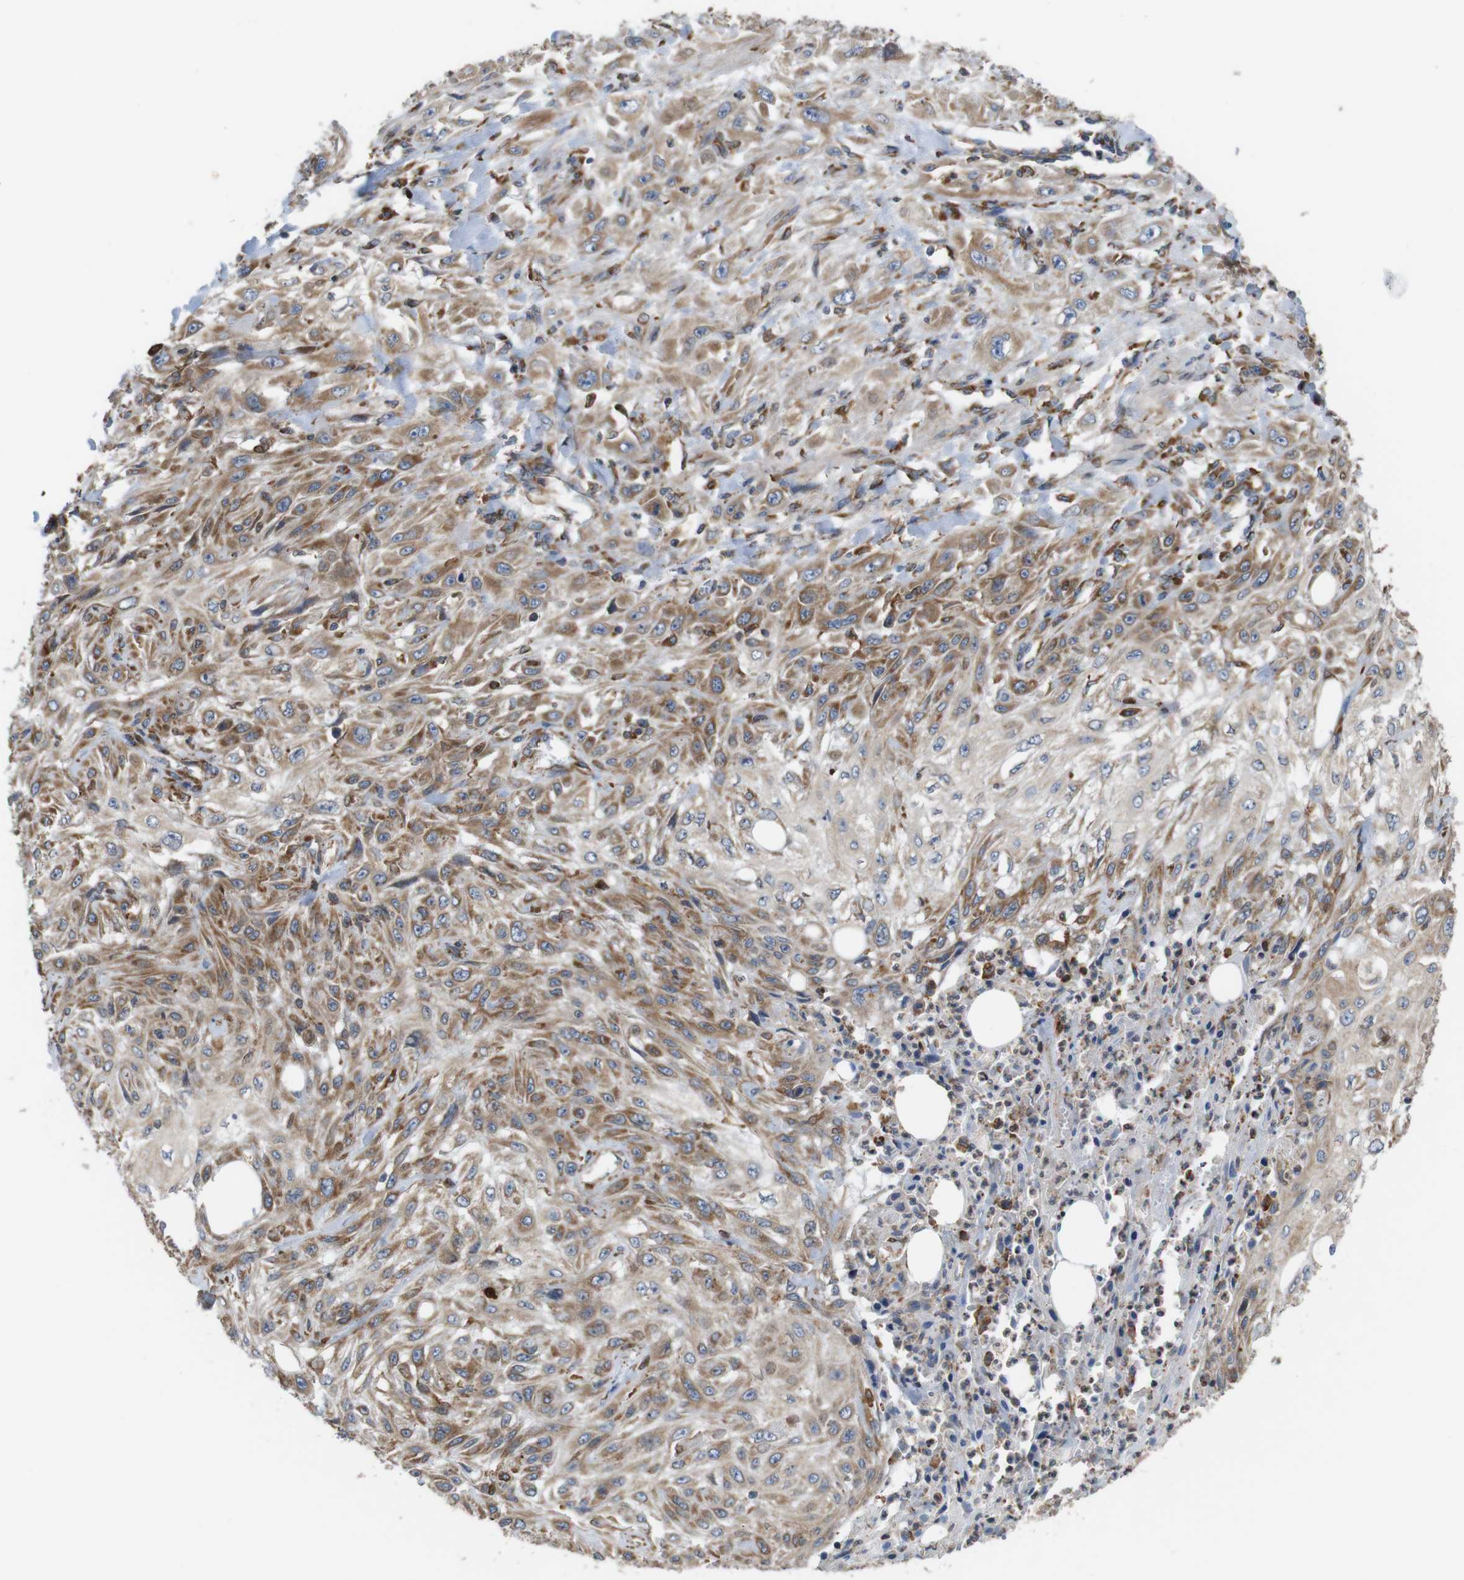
{"staining": {"intensity": "moderate", "quantity": ">75%", "location": "cytoplasmic/membranous"}, "tissue": "skin cancer", "cell_type": "Tumor cells", "image_type": "cancer", "snomed": [{"axis": "morphology", "description": "Squamous cell carcinoma, NOS"}, {"axis": "topography", "description": "Skin"}], "caption": "Squamous cell carcinoma (skin) was stained to show a protein in brown. There is medium levels of moderate cytoplasmic/membranous positivity in about >75% of tumor cells.", "gene": "UGGT1", "patient": {"sex": "male", "age": 75}}